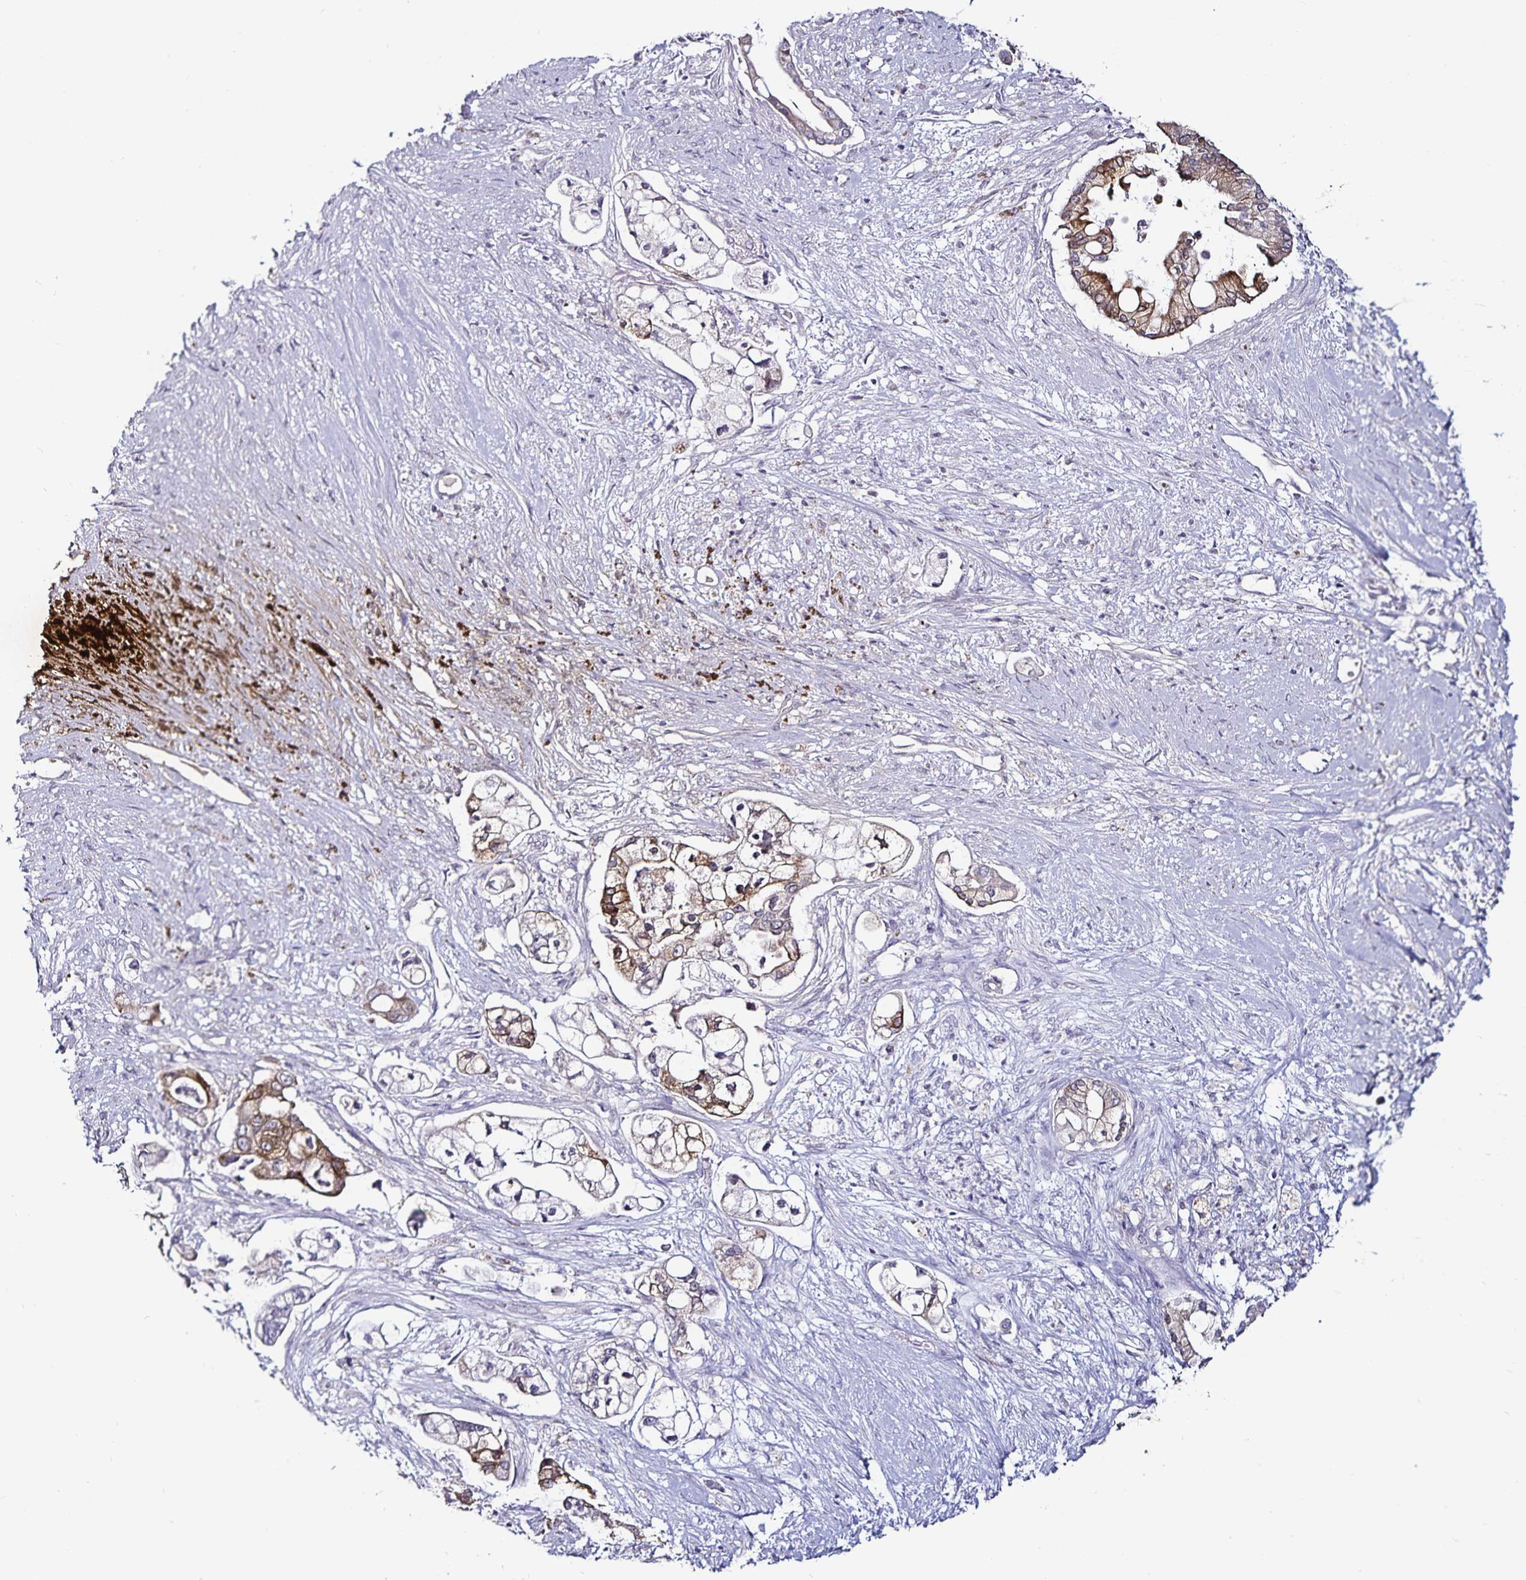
{"staining": {"intensity": "moderate", "quantity": ">75%", "location": "cytoplasmic/membranous"}, "tissue": "pancreatic cancer", "cell_type": "Tumor cells", "image_type": "cancer", "snomed": [{"axis": "morphology", "description": "Adenocarcinoma, NOS"}, {"axis": "topography", "description": "Pancreas"}], "caption": "A micrograph showing moderate cytoplasmic/membranous expression in approximately >75% of tumor cells in pancreatic cancer (adenocarcinoma), as visualized by brown immunohistochemical staining.", "gene": "ACSL5", "patient": {"sex": "female", "age": 69}}